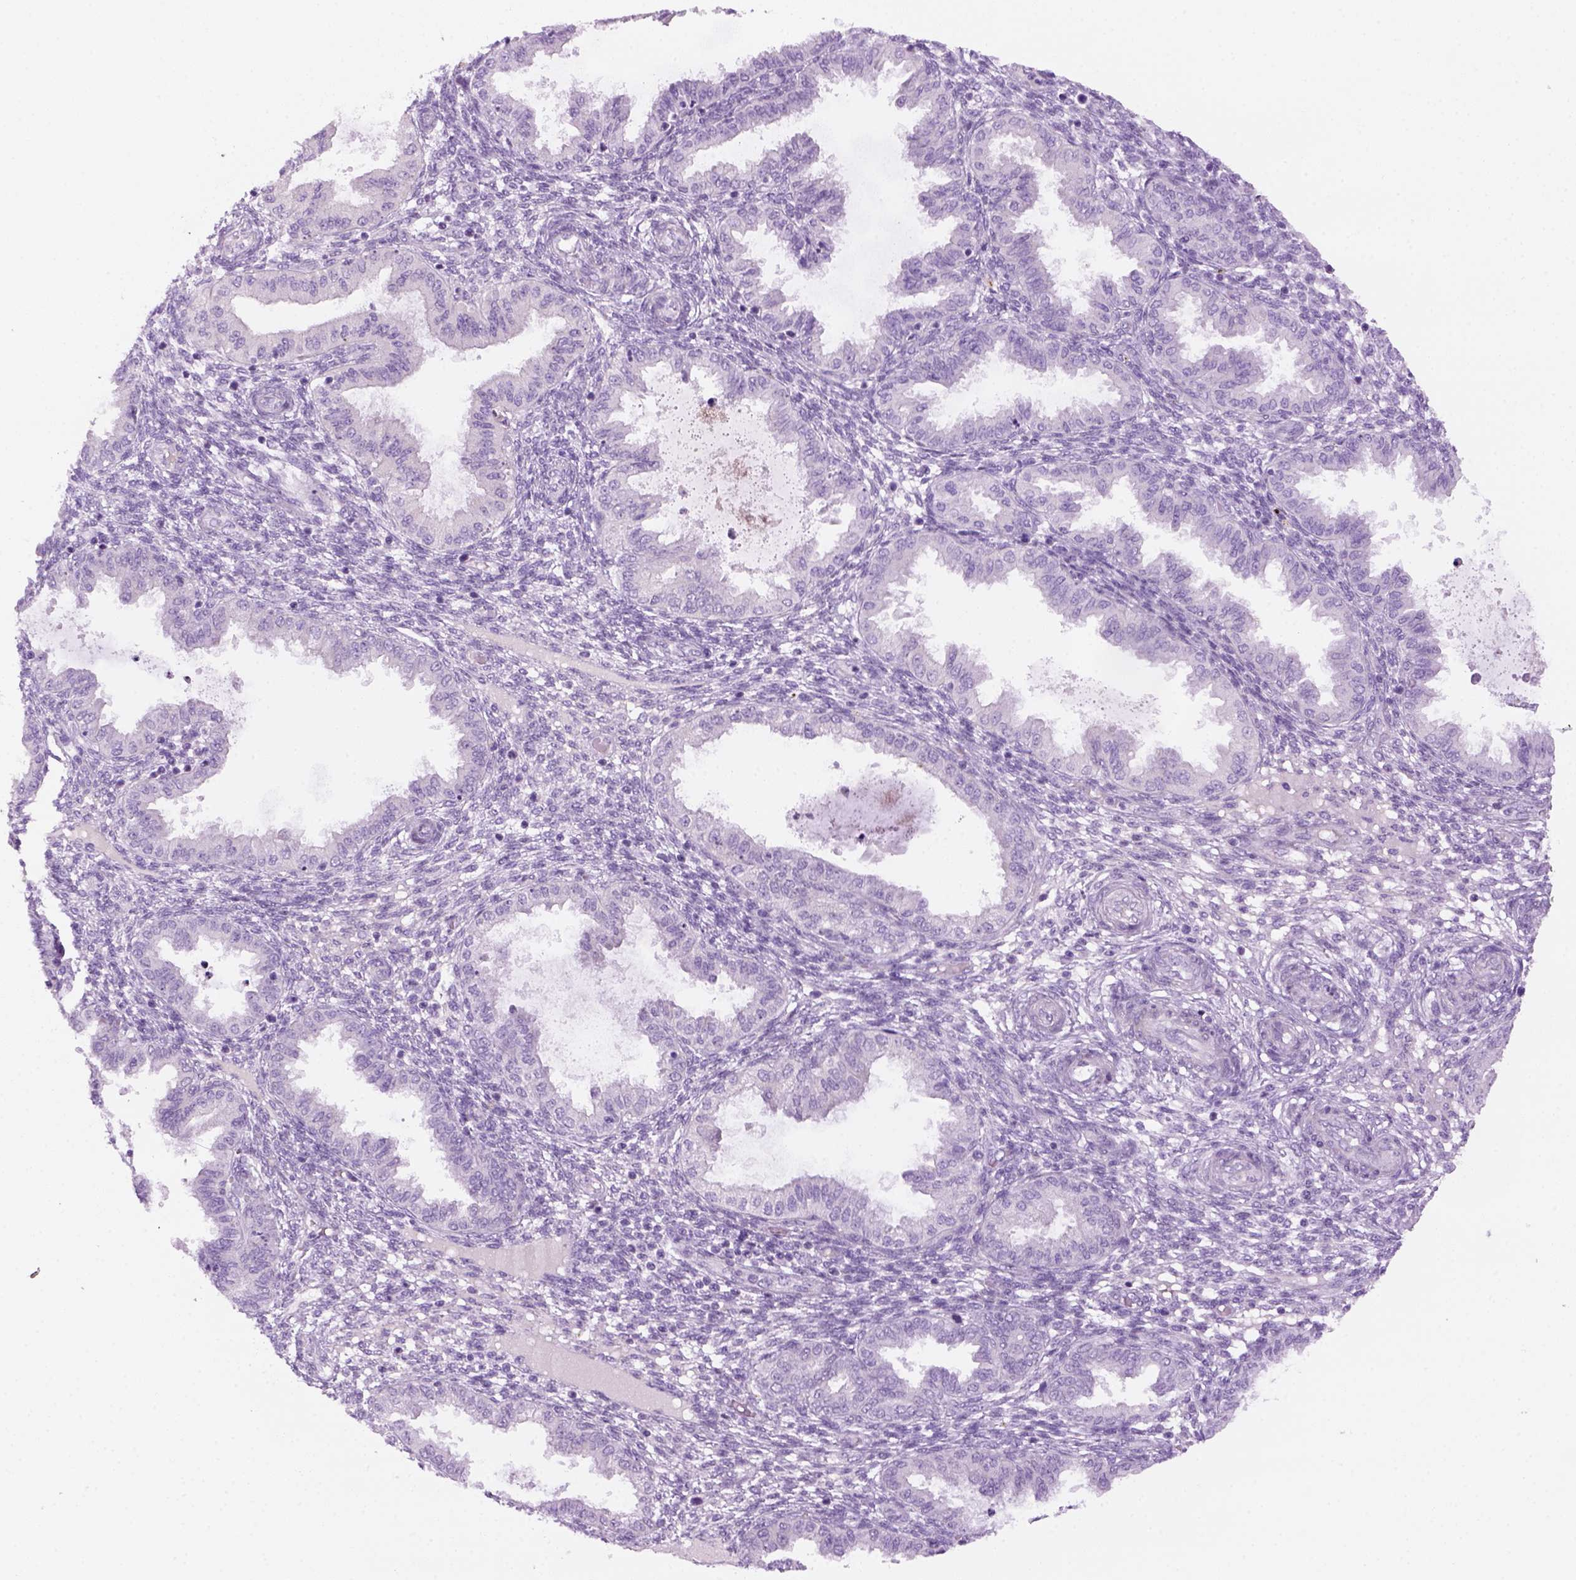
{"staining": {"intensity": "negative", "quantity": "none", "location": "none"}, "tissue": "endometrium", "cell_type": "Cells in endometrial stroma", "image_type": "normal", "snomed": [{"axis": "morphology", "description": "Normal tissue, NOS"}, {"axis": "topography", "description": "Endometrium"}], "caption": "This is an immunohistochemistry (IHC) micrograph of benign human endometrium. There is no positivity in cells in endometrial stroma.", "gene": "DNAH11", "patient": {"sex": "female", "age": 33}}